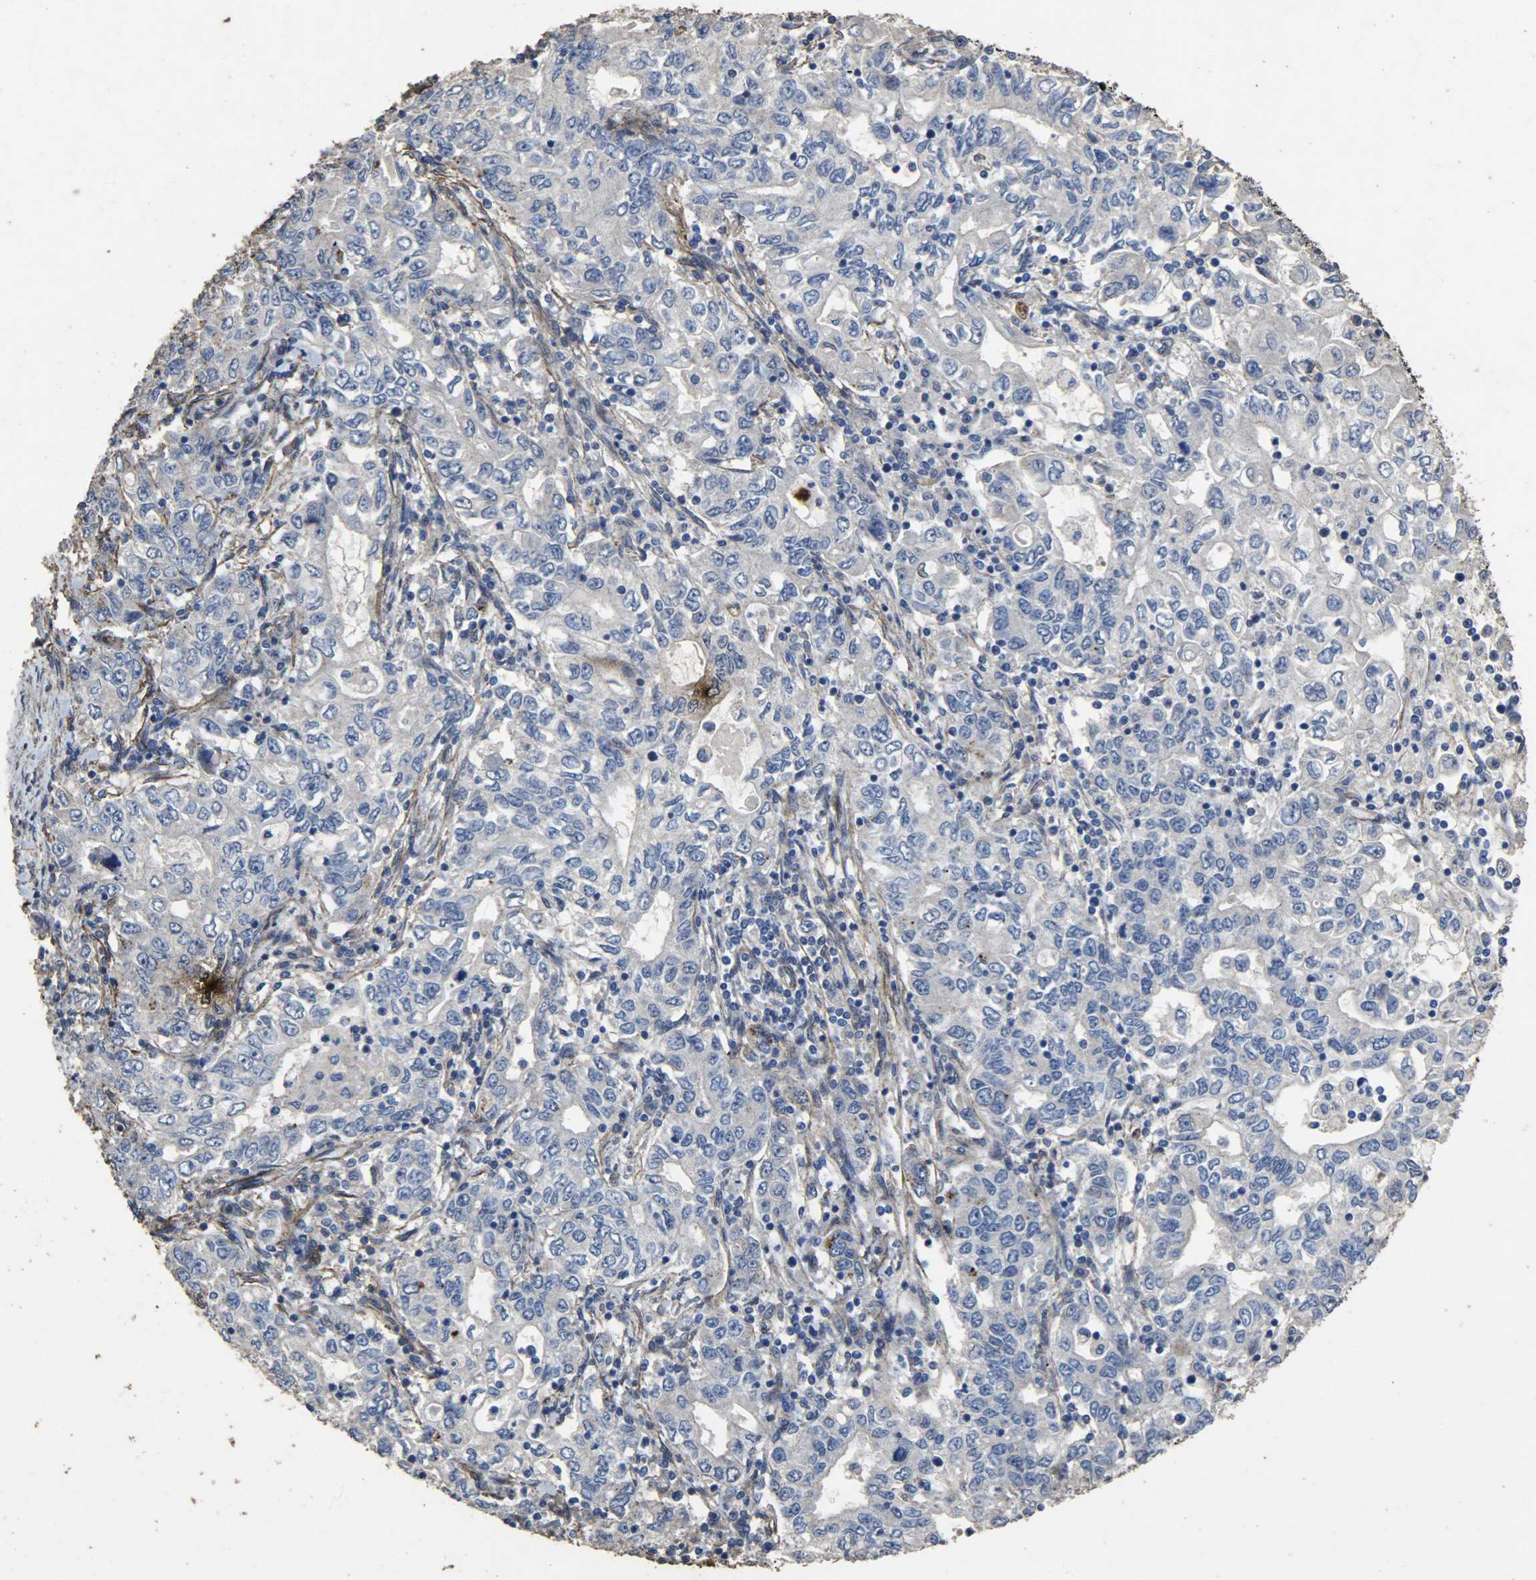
{"staining": {"intensity": "negative", "quantity": "none", "location": "none"}, "tissue": "stomach cancer", "cell_type": "Tumor cells", "image_type": "cancer", "snomed": [{"axis": "morphology", "description": "Adenocarcinoma, NOS"}, {"axis": "topography", "description": "Stomach, lower"}], "caption": "High magnification brightfield microscopy of stomach cancer stained with DAB (3,3'-diaminobenzidine) (brown) and counterstained with hematoxylin (blue): tumor cells show no significant expression.", "gene": "TPM4", "patient": {"sex": "female", "age": 72}}